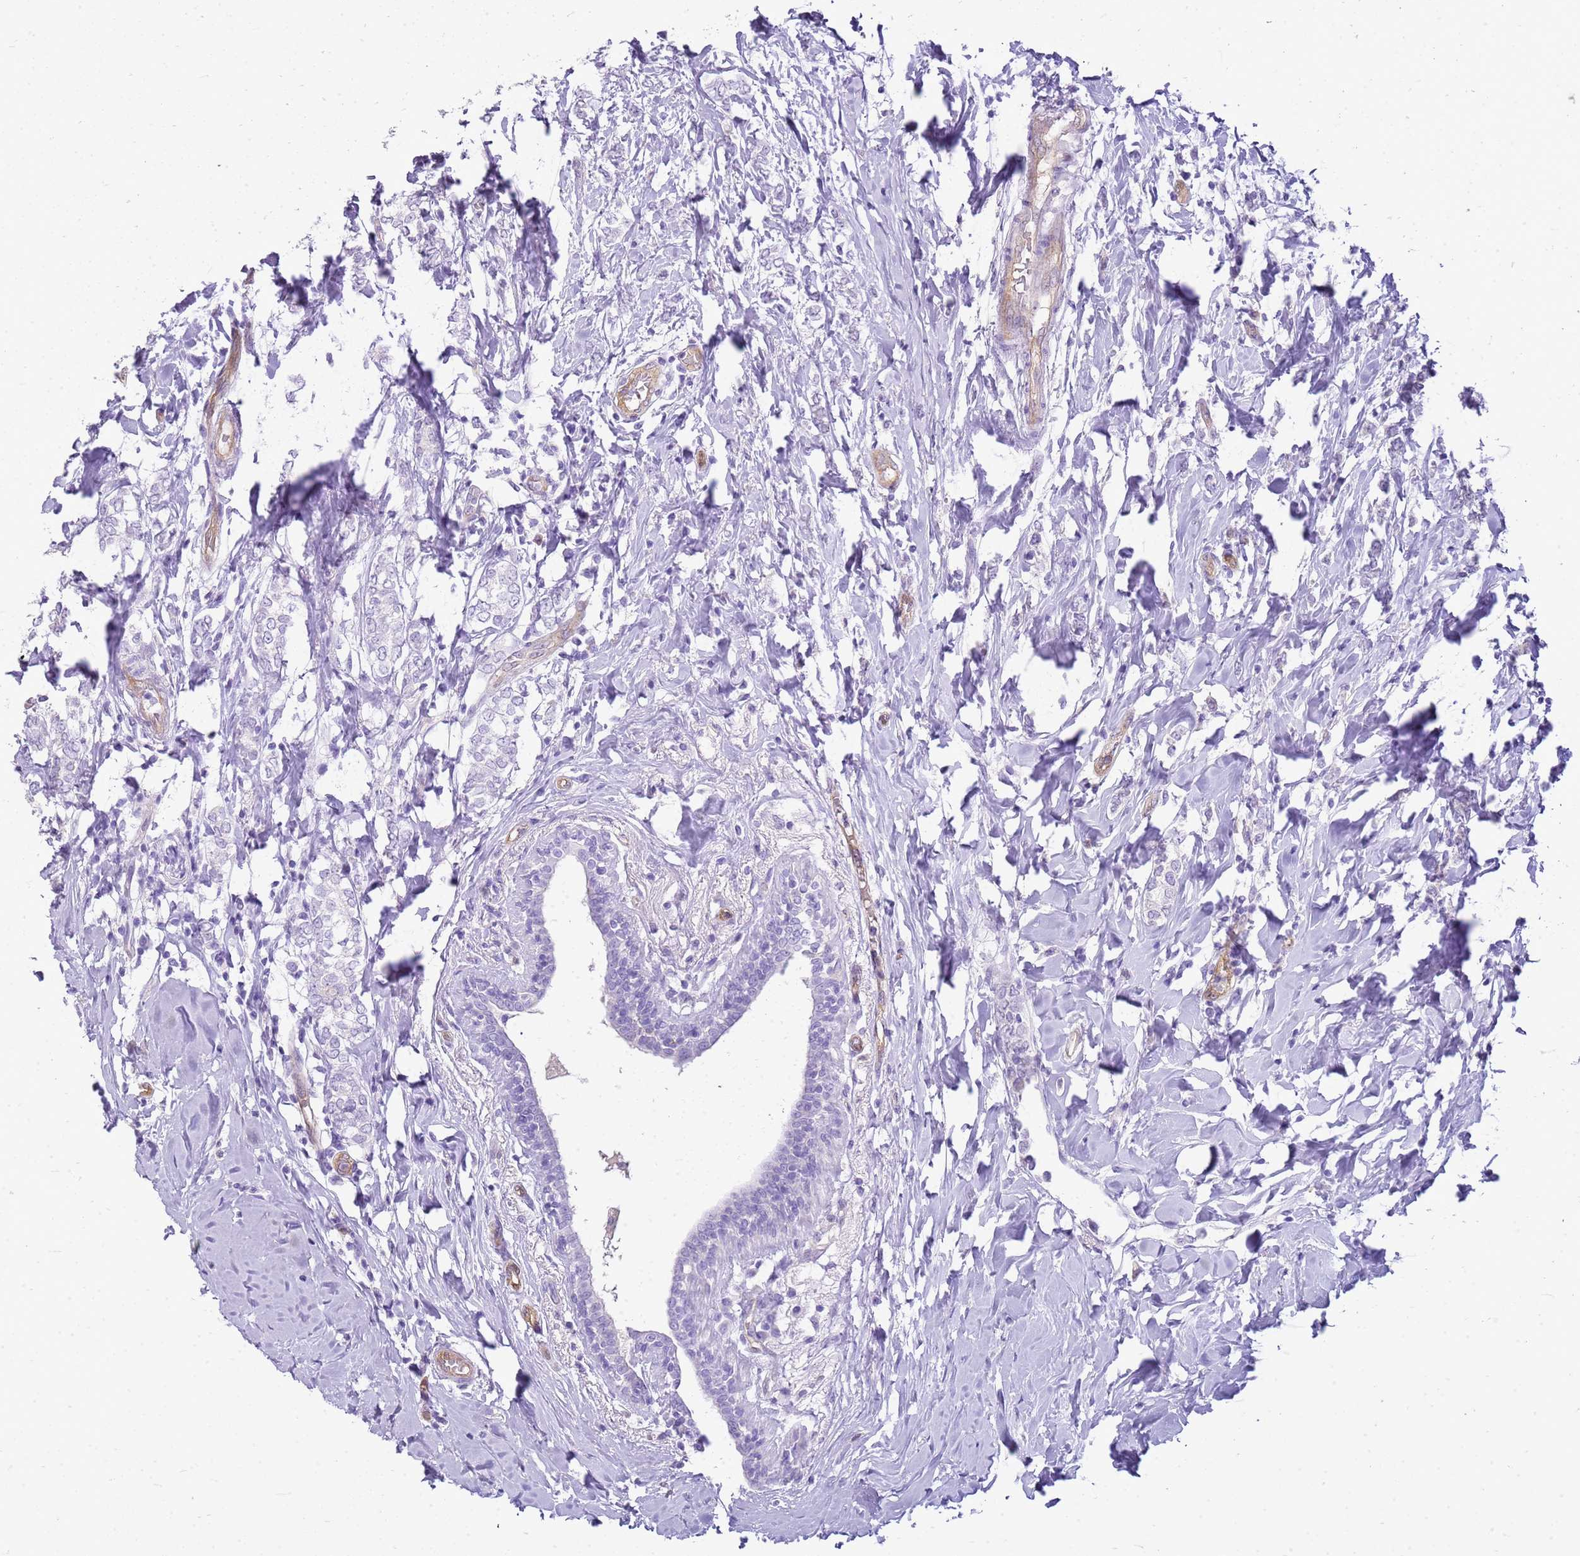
{"staining": {"intensity": "negative", "quantity": "none", "location": "none"}, "tissue": "breast cancer", "cell_type": "Tumor cells", "image_type": "cancer", "snomed": [{"axis": "morphology", "description": "Normal tissue, NOS"}, {"axis": "morphology", "description": "Lobular carcinoma"}, {"axis": "topography", "description": "Breast"}], "caption": "Breast cancer (lobular carcinoma) was stained to show a protein in brown. There is no significant expression in tumor cells. (DAB IHC visualized using brightfield microscopy, high magnification).", "gene": "SULT1E1", "patient": {"sex": "female", "age": 47}}